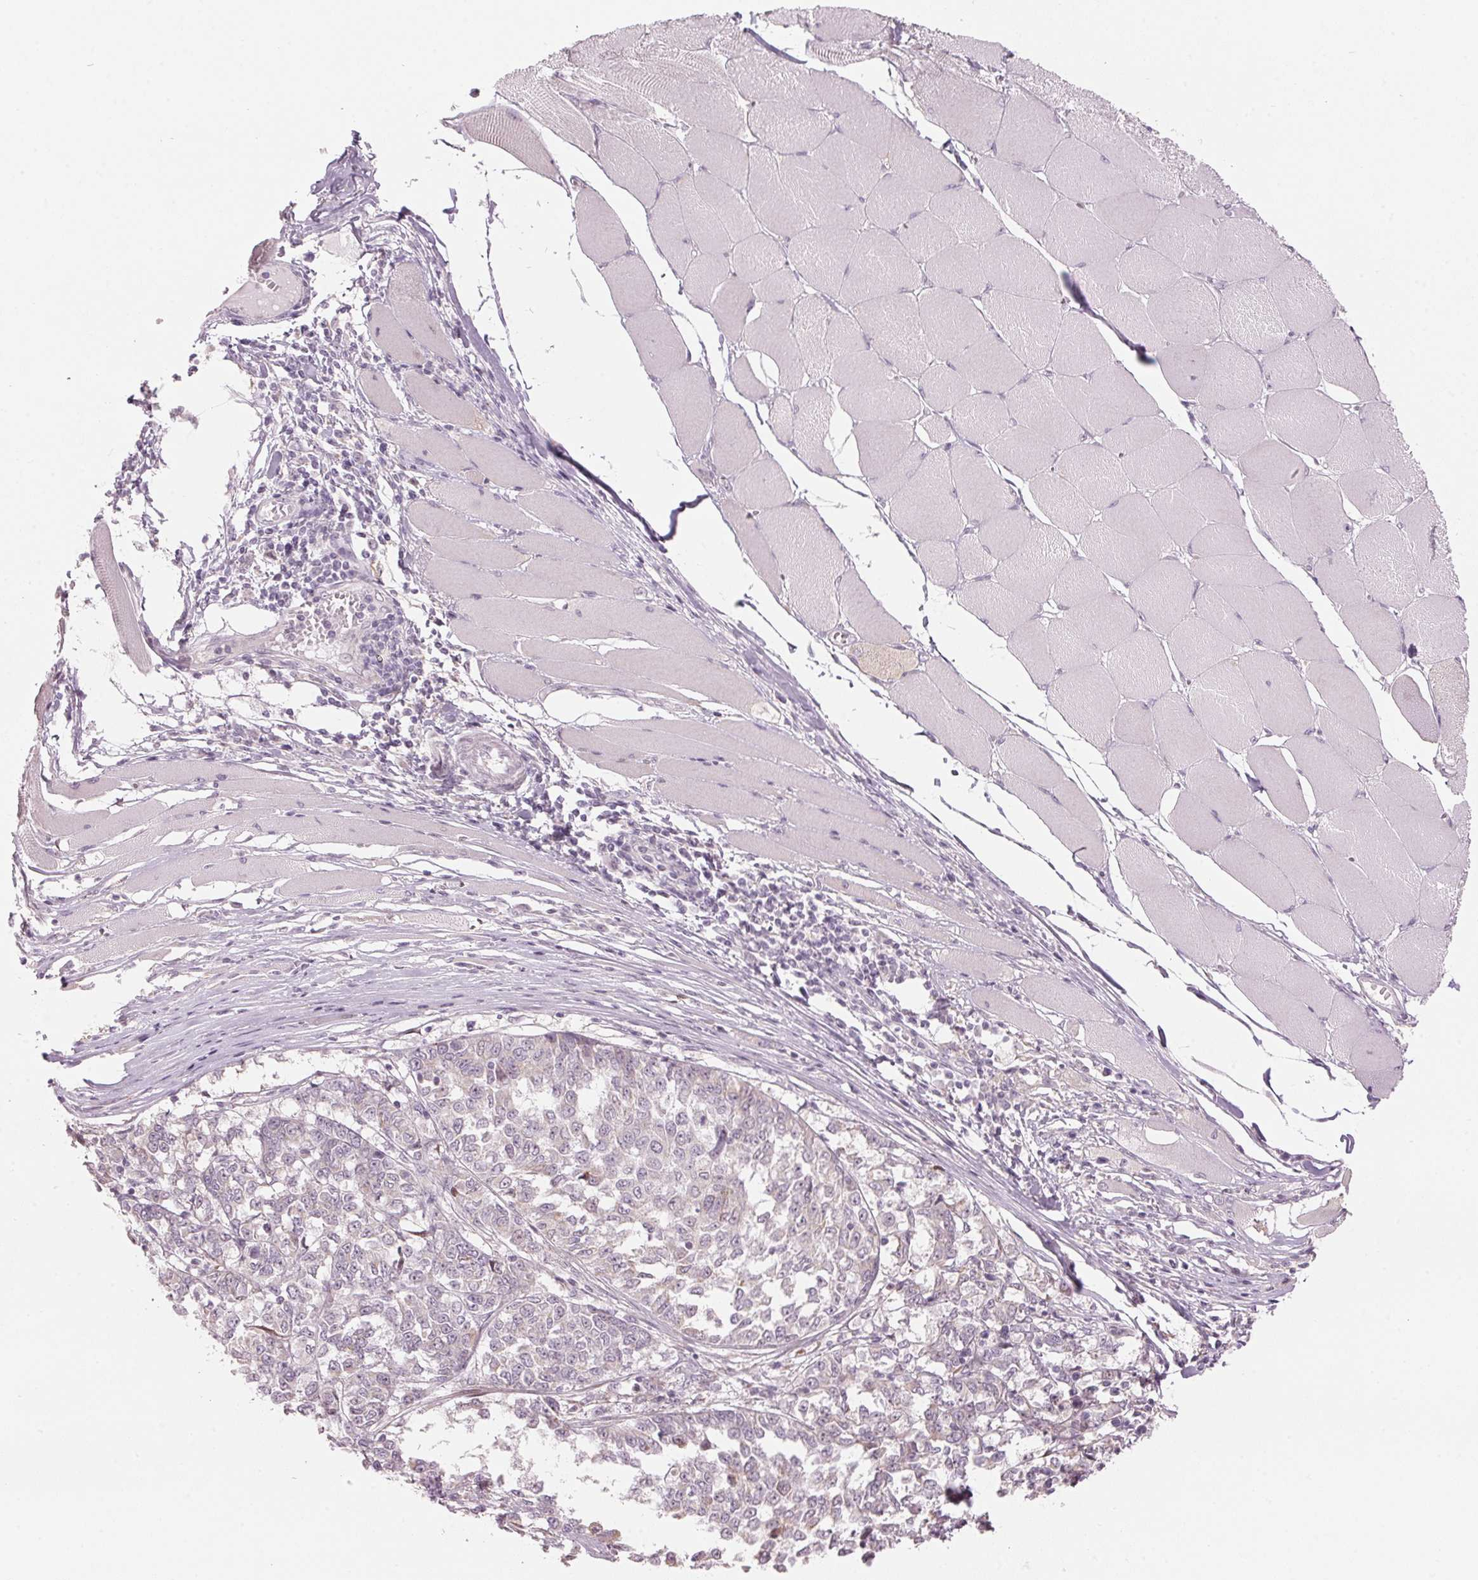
{"staining": {"intensity": "weak", "quantity": "25%-75%", "location": "cytoplasmic/membranous"}, "tissue": "melanoma", "cell_type": "Tumor cells", "image_type": "cancer", "snomed": [{"axis": "morphology", "description": "Malignant melanoma, NOS"}, {"axis": "topography", "description": "Skin"}], "caption": "The micrograph demonstrates immunohistochemical staining of melanoma. There is weak cytoplasmic/membranous expression is present in approximately 25%-75% of tumor cells.", "gene": "TMED6", "patient": {"sex": "female", "age": 72}}